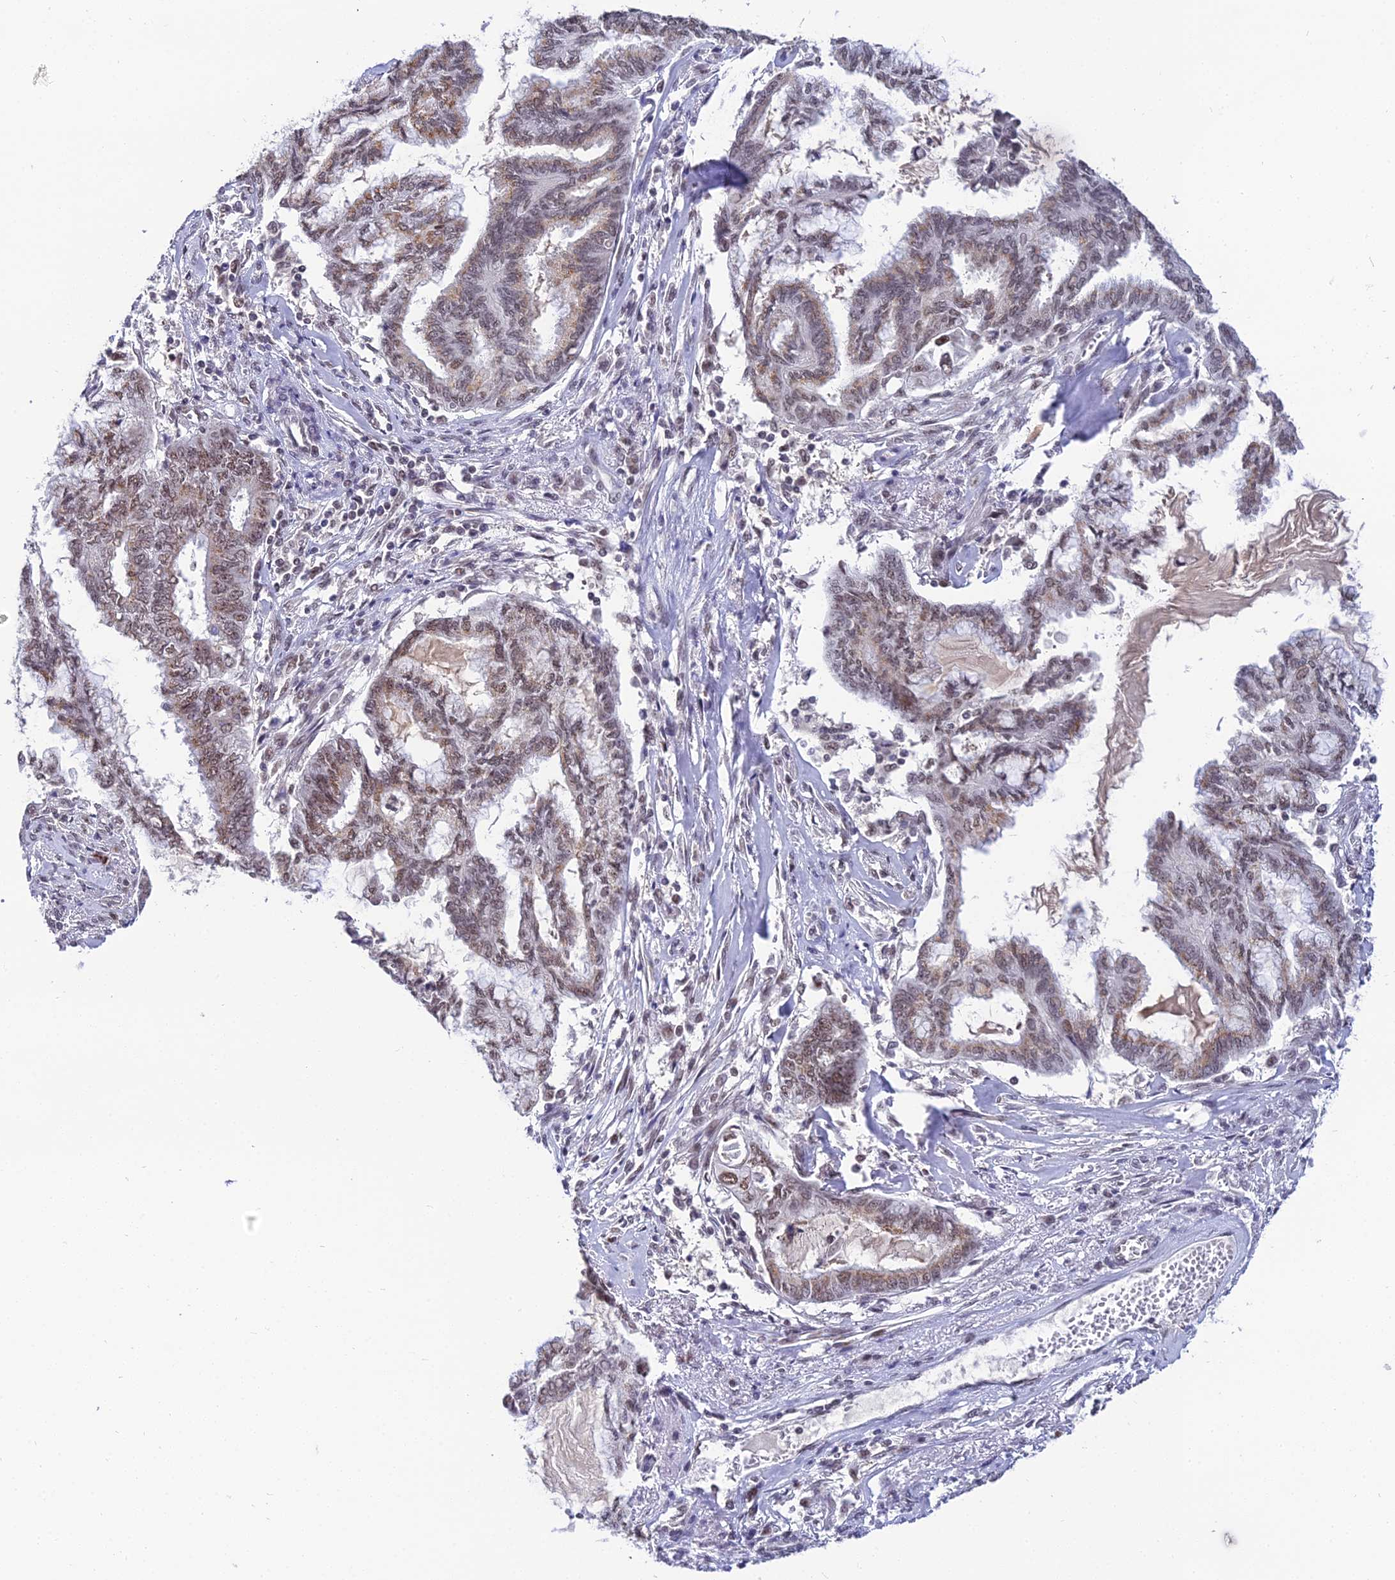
{"staining": {"intensity": "moderate", "quantity": ">75%", "location": "cytoplasmic/membranous,nuclear"}, "tissue": "endometrial cancer", "cell_type": "Tumor cells", "image_type": "cancer", "snomed": [{"axis": "morphology", "description": "Adenocarcinoma, NOS"}, {"axis": "topography", "description": "Endometrium"}], "caption": "Approximately >75% of tumor cells in endometrial cancer (adenocarcinoma) exhibit moderate cytoplasmic/membranous and nuclear protein expression as visualized by brown immunohistochemical staining.", "gene": "EXOSC3", "patient": {"sex": "female", "age": 86}}